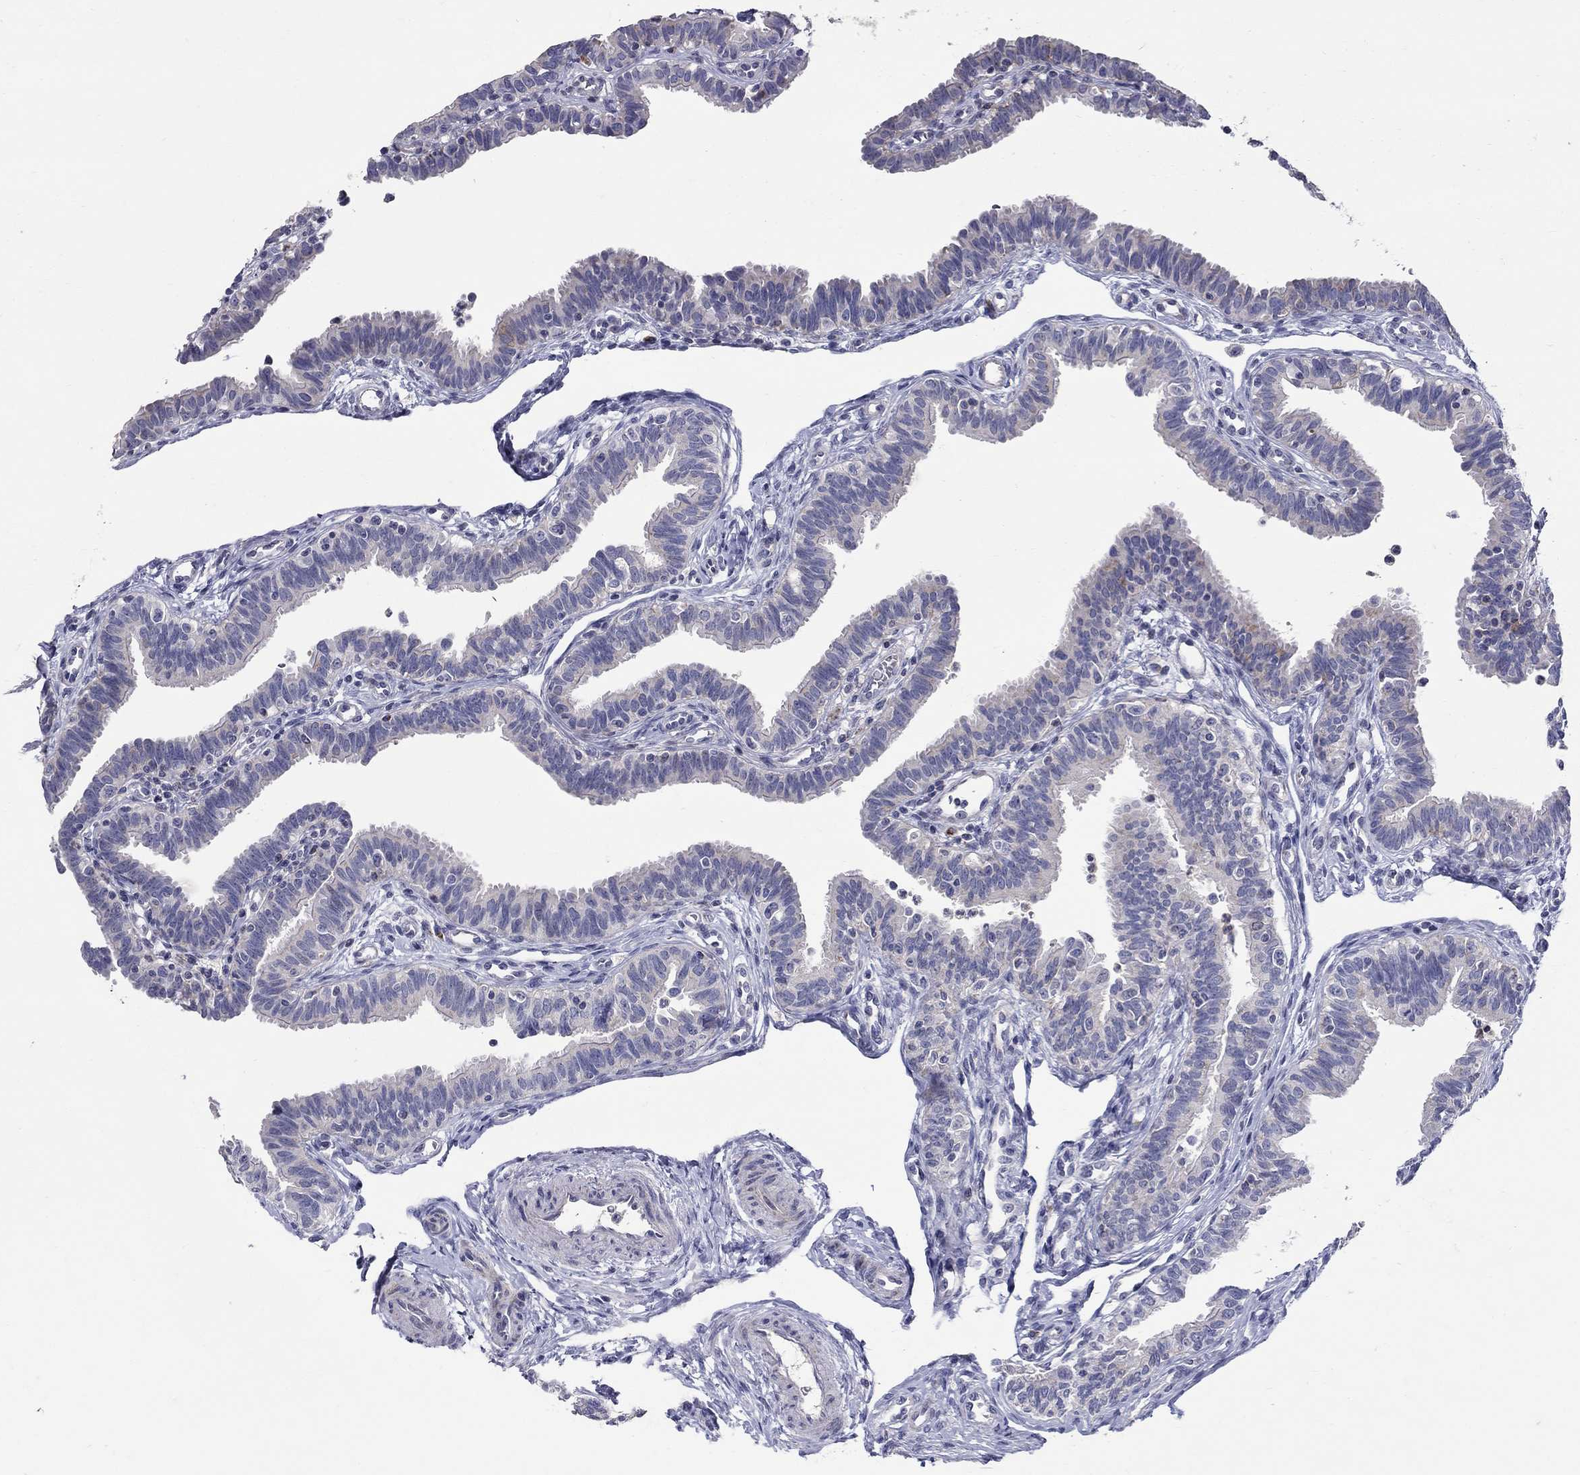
{"staining": {"intensity": "weak", "quantity": "<25%", "location": "cytoplasmic/membranous"}, "tissue": "fallopian tube", "cell_type": "Glandular cells", "image_type": "normal", "snomed": [{"axis": "morphology", "description": "Normal tissue, NOS"}, {"axis": "topography", "description": "Fallopian tube"}], "caption": "Immunohistochemistry of benign human fallopian tube reveals no expression in glandular cells. Nuclei are stained in blue.", "gene": "HMX2", "patient": {"sex": "female", "age": 36}}